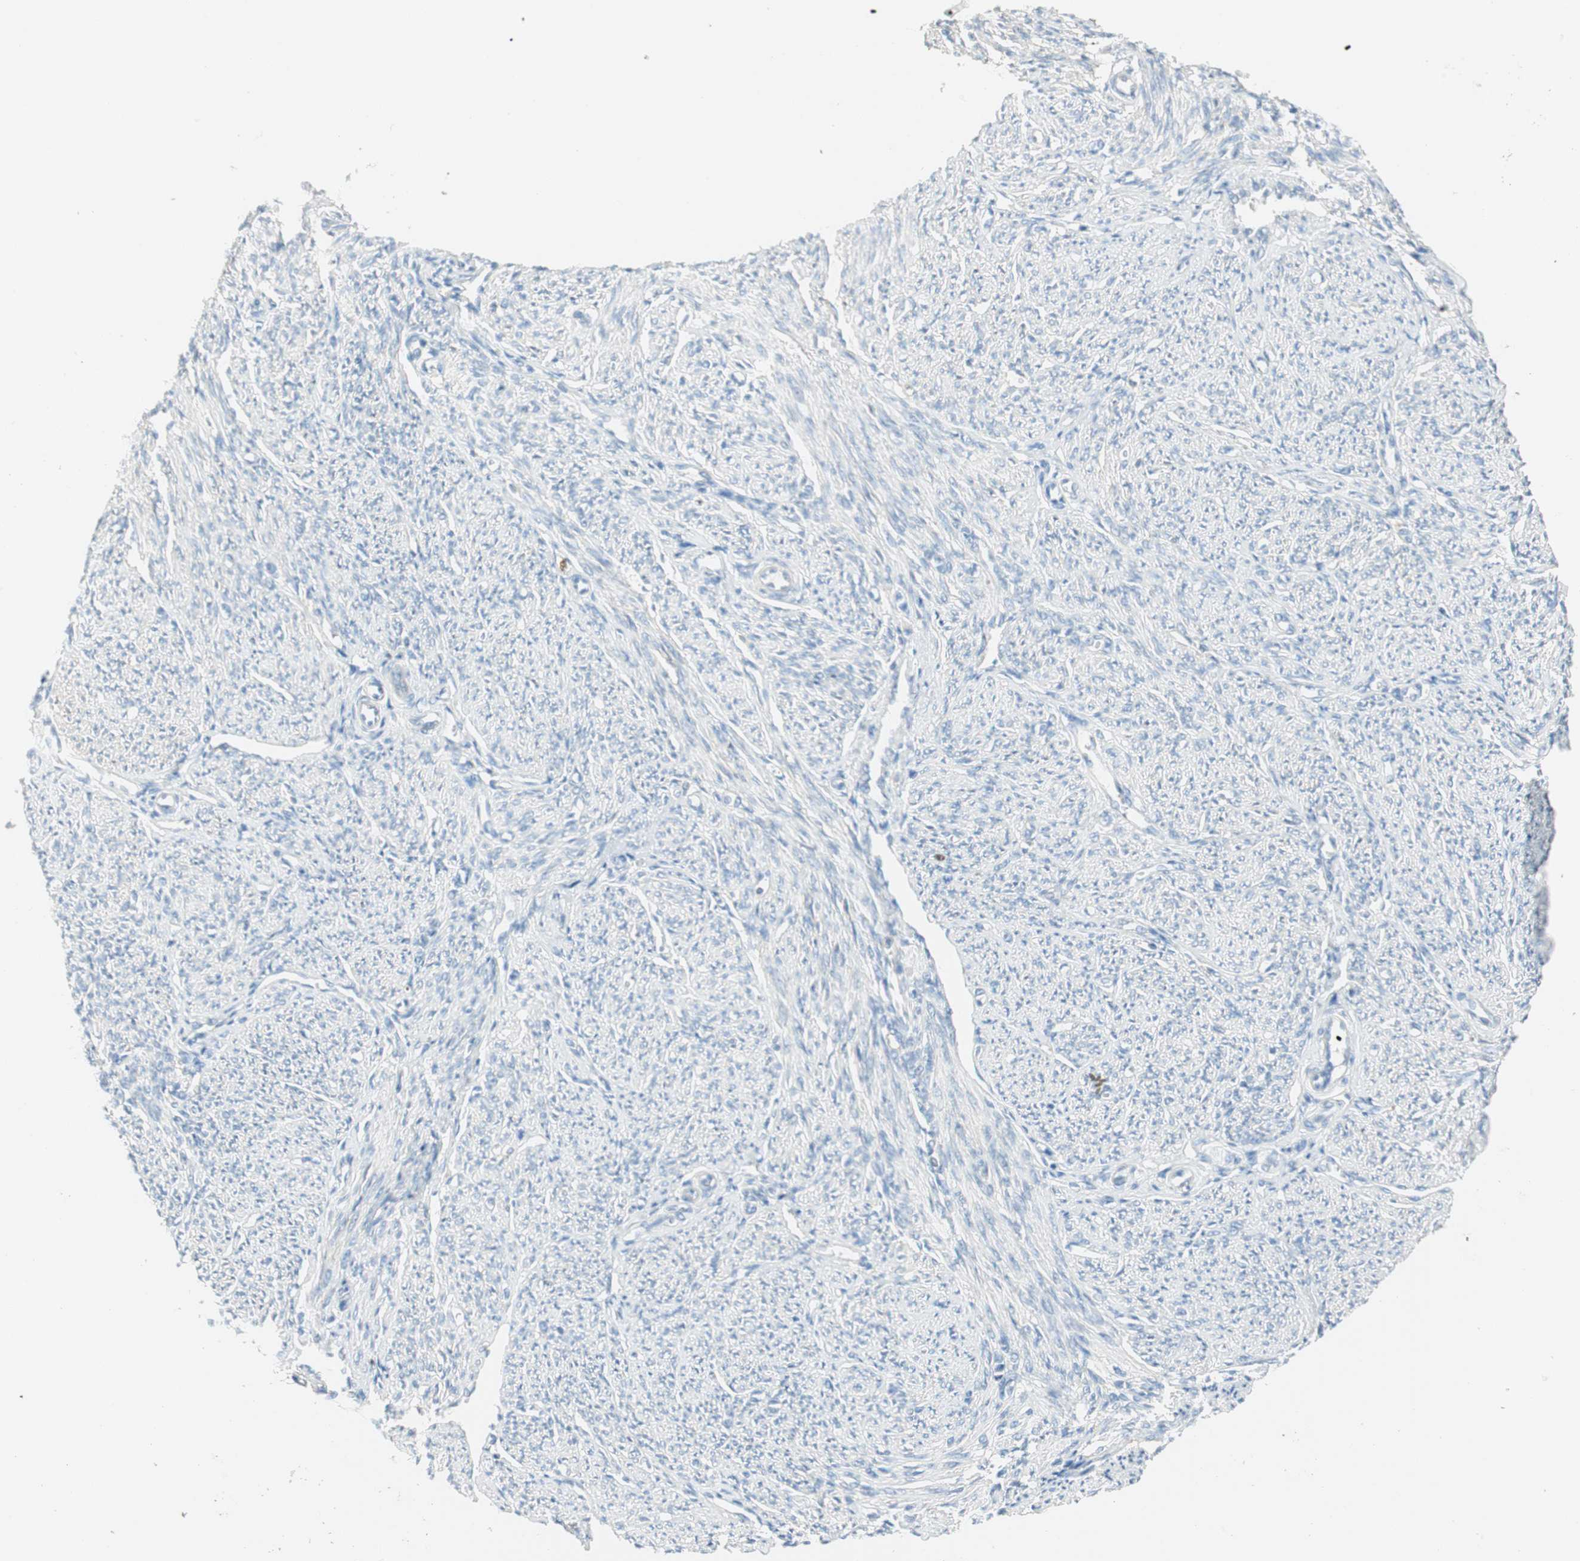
{"staining": {"intensity": "negative", "quantity": "none", "location": "none"}, "tissue": "smooth muscle", "cell_type": "Smooth muscle cells", "image_type": "normal", "snomed": [{"axis": "morphology", "description": "Normal tissue, NOS"}, {"axis": "topography", "description": "Smooth muscle"}], "caption": "The IHC micrograph has no significant positivity in smooth muscle cells of smooth muscle. (DAB (3,3'-diaminobenzidine) immunohistochemistry, high magnification).", "gene": "PTTG1", "patient": {"sex": "female", "age": 65}}